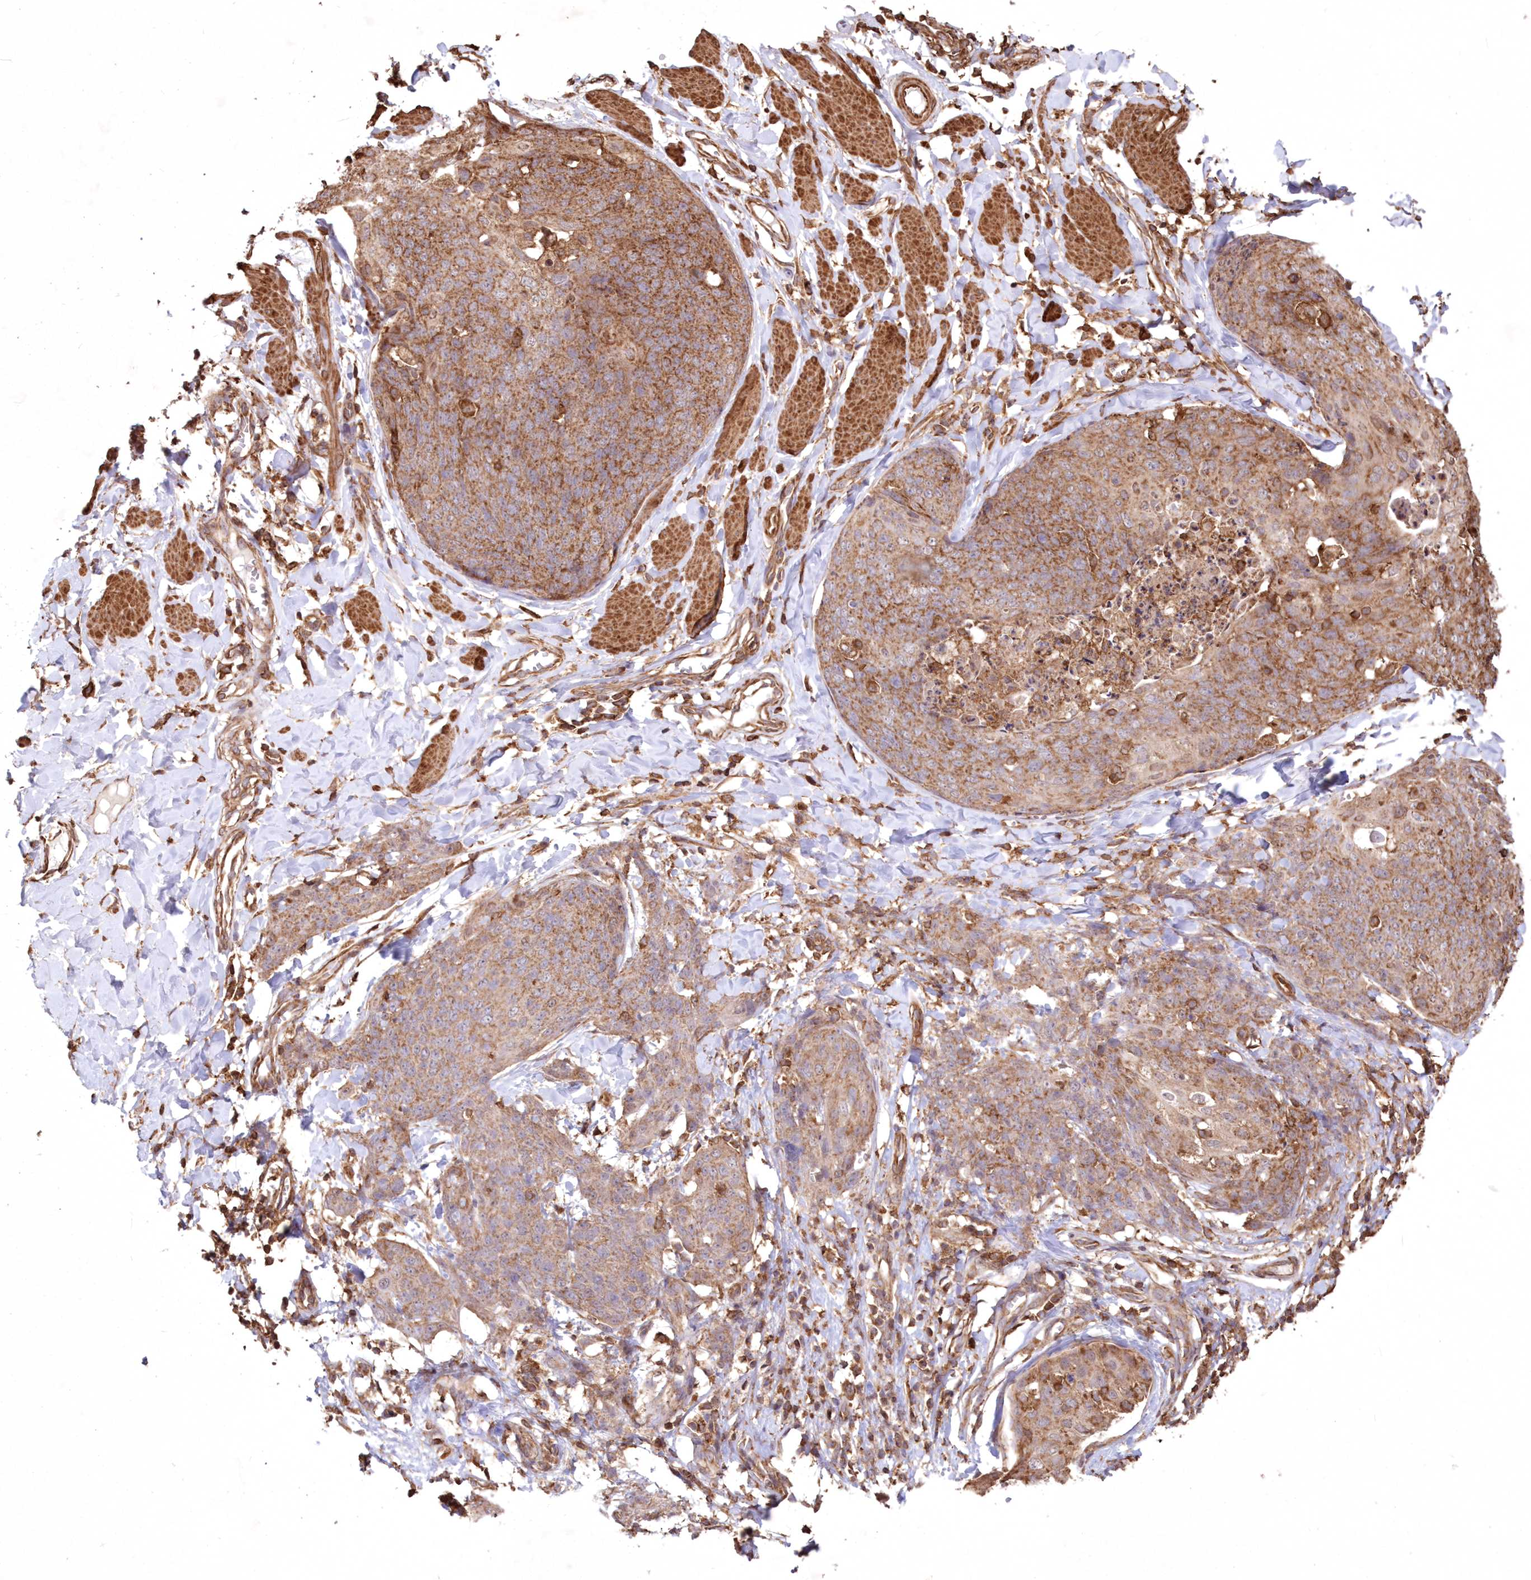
{"staining": {"intensity": "moderate", "quantity": ">75%", "location": "cytoplasmic/membranous"}, "tissue": "skin cancer", "cell_type": "Tumor cells", "image_type": "cancer", "snomed": [{"axis": "morphology", "description": "Squamous cell carcinoma, NOS"}, {"axis": "topography", "description": "Skin"}, {"axis": "topography", "description": "Vulva"}], "caption": "Moderate cytoplasmic/membranous protein expression is present in approximately >75% of tumor cells in squamous cell carcinoma (skin). Nuclei are stained in blue.", "gene": "TMEM139", "patient": {"sex": "female", "age": 85}}